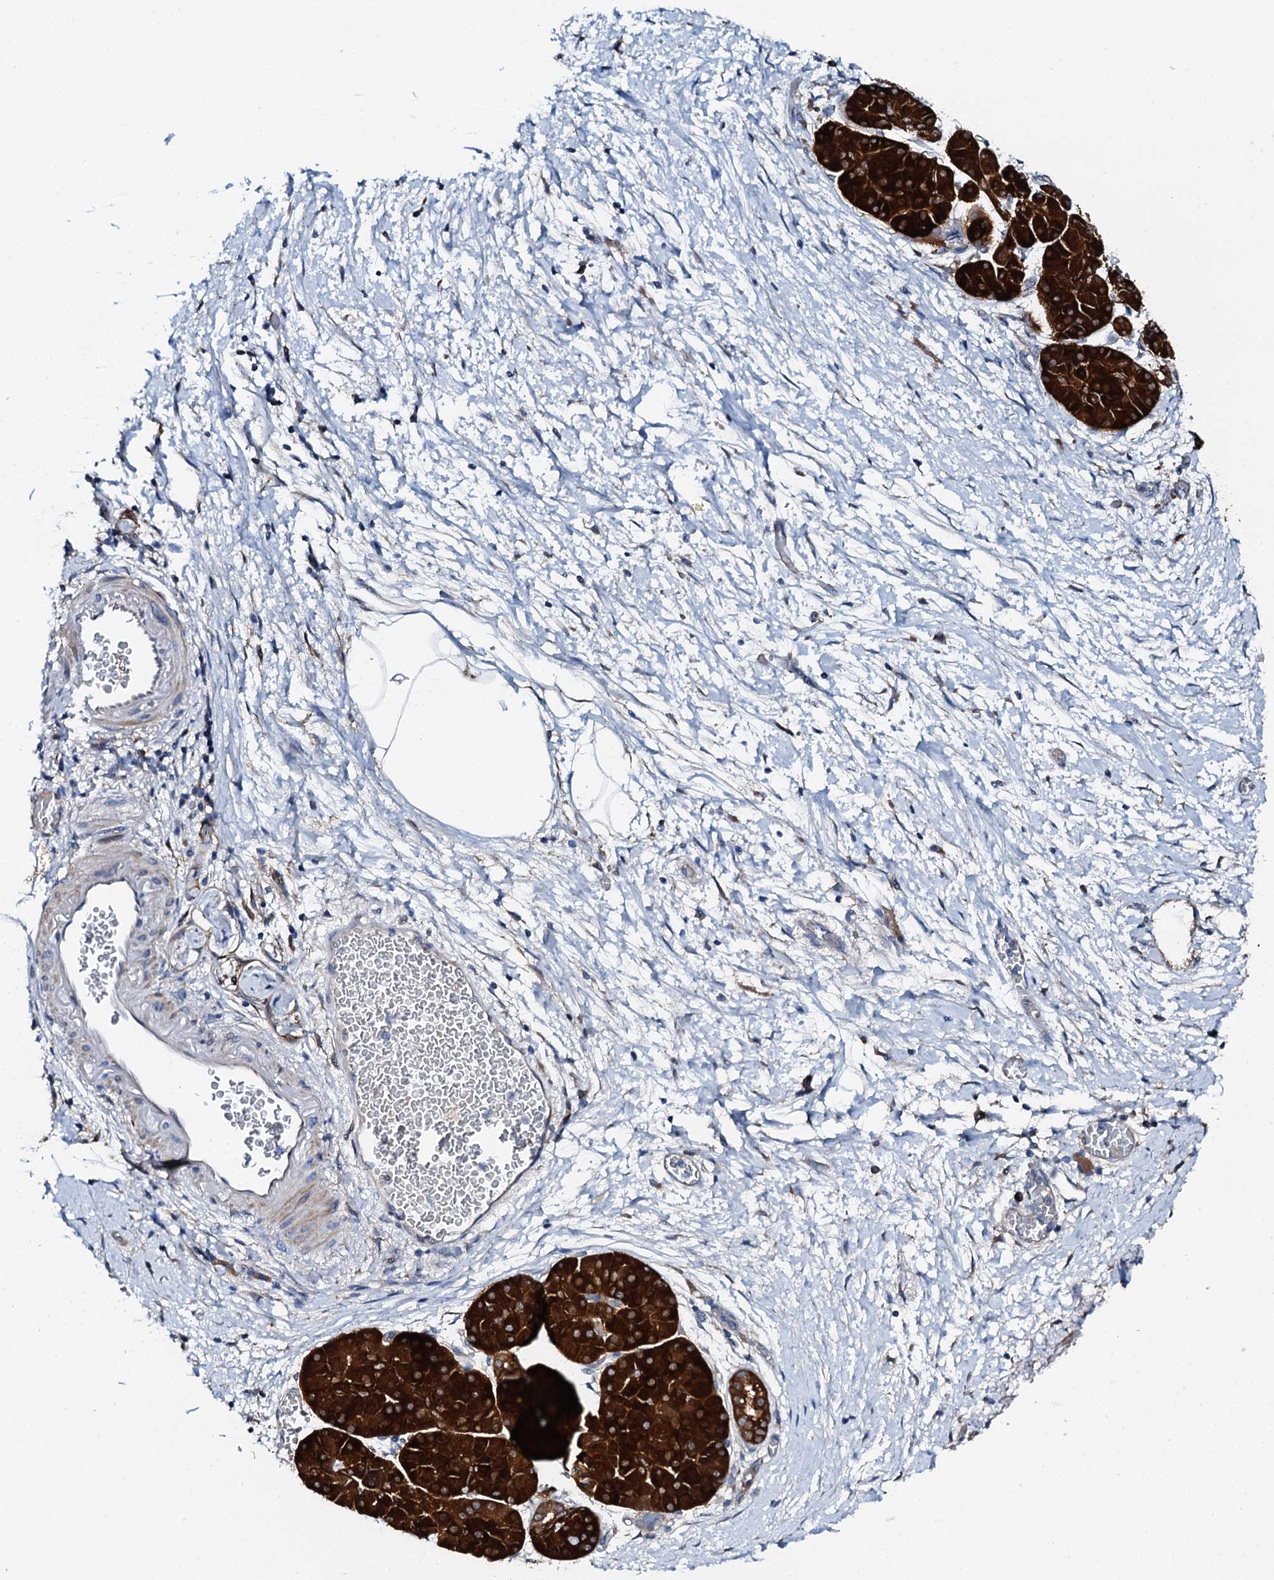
{"staining": {"intensity": "strong", "quantity": ">75%", "location": "cytoplasmic/membranous"}, "tissue": "pancreatic cancer", "cell_type": "Tumor cells", "image_type": "cancer", "snomed": [{"axis": "morphology", "description": "Normal tissue, NOS"}, {"axis": "morphology", "description": "Adenocarcinoma, NOS"}, {"axis": "topography", "description": "Pancreas"}], "caption": "Immunohistochemistry of human pancreatic cancer demonstrates high levels of strong cytoplasmic/membranous positivity in about >75% of tumor cells. The staining is performed using DAB (3,3'-diaminobenzidine) brown chromogen to label protein expression. The nuclei are counter-stained blue using hematoxylin.", "gene": "GFOD2", "patient": {"sex": "female", "age": 68}}